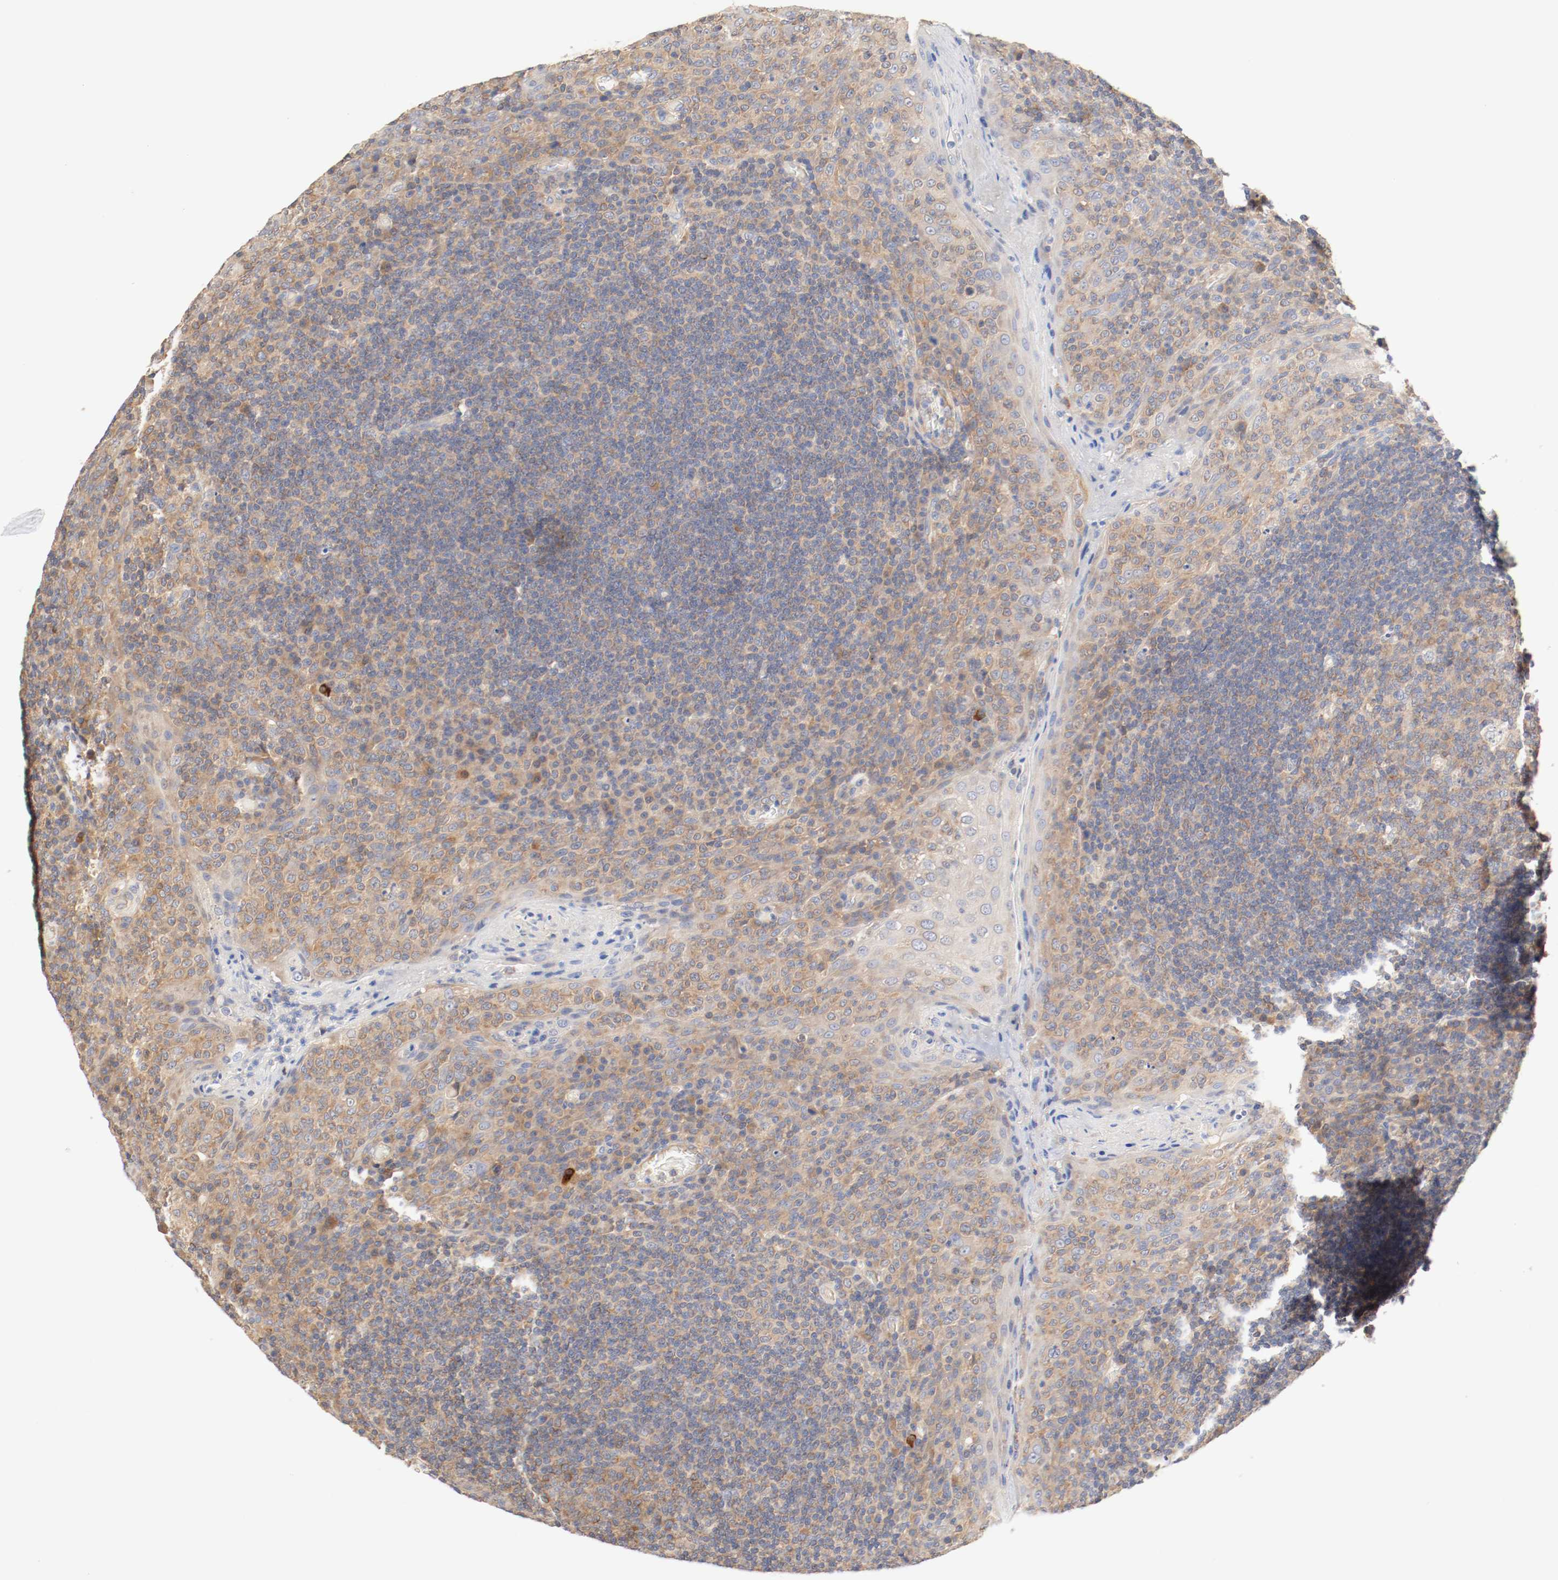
{"staining": {"intensity": "moderate", "quantity": ">75%", "location": "cytoplasmic/membranous"}, "tissue": "tonsil", "cell_type": "Germinal center cells", "image_type": "normal", "snomed": [{"axis": "morphology", "description": "Normal tissue, NOS"}, {"axis": "topography", "description": "Tonsil"}], "caption": "This is a micrograph of IHC staining of unremarkable tonsil, which shows moderate positivity in the cytoplasmic/membranous of germinal center cells.", "gene": "GIT1", "patient": {"sex": "male", "age": 17}}